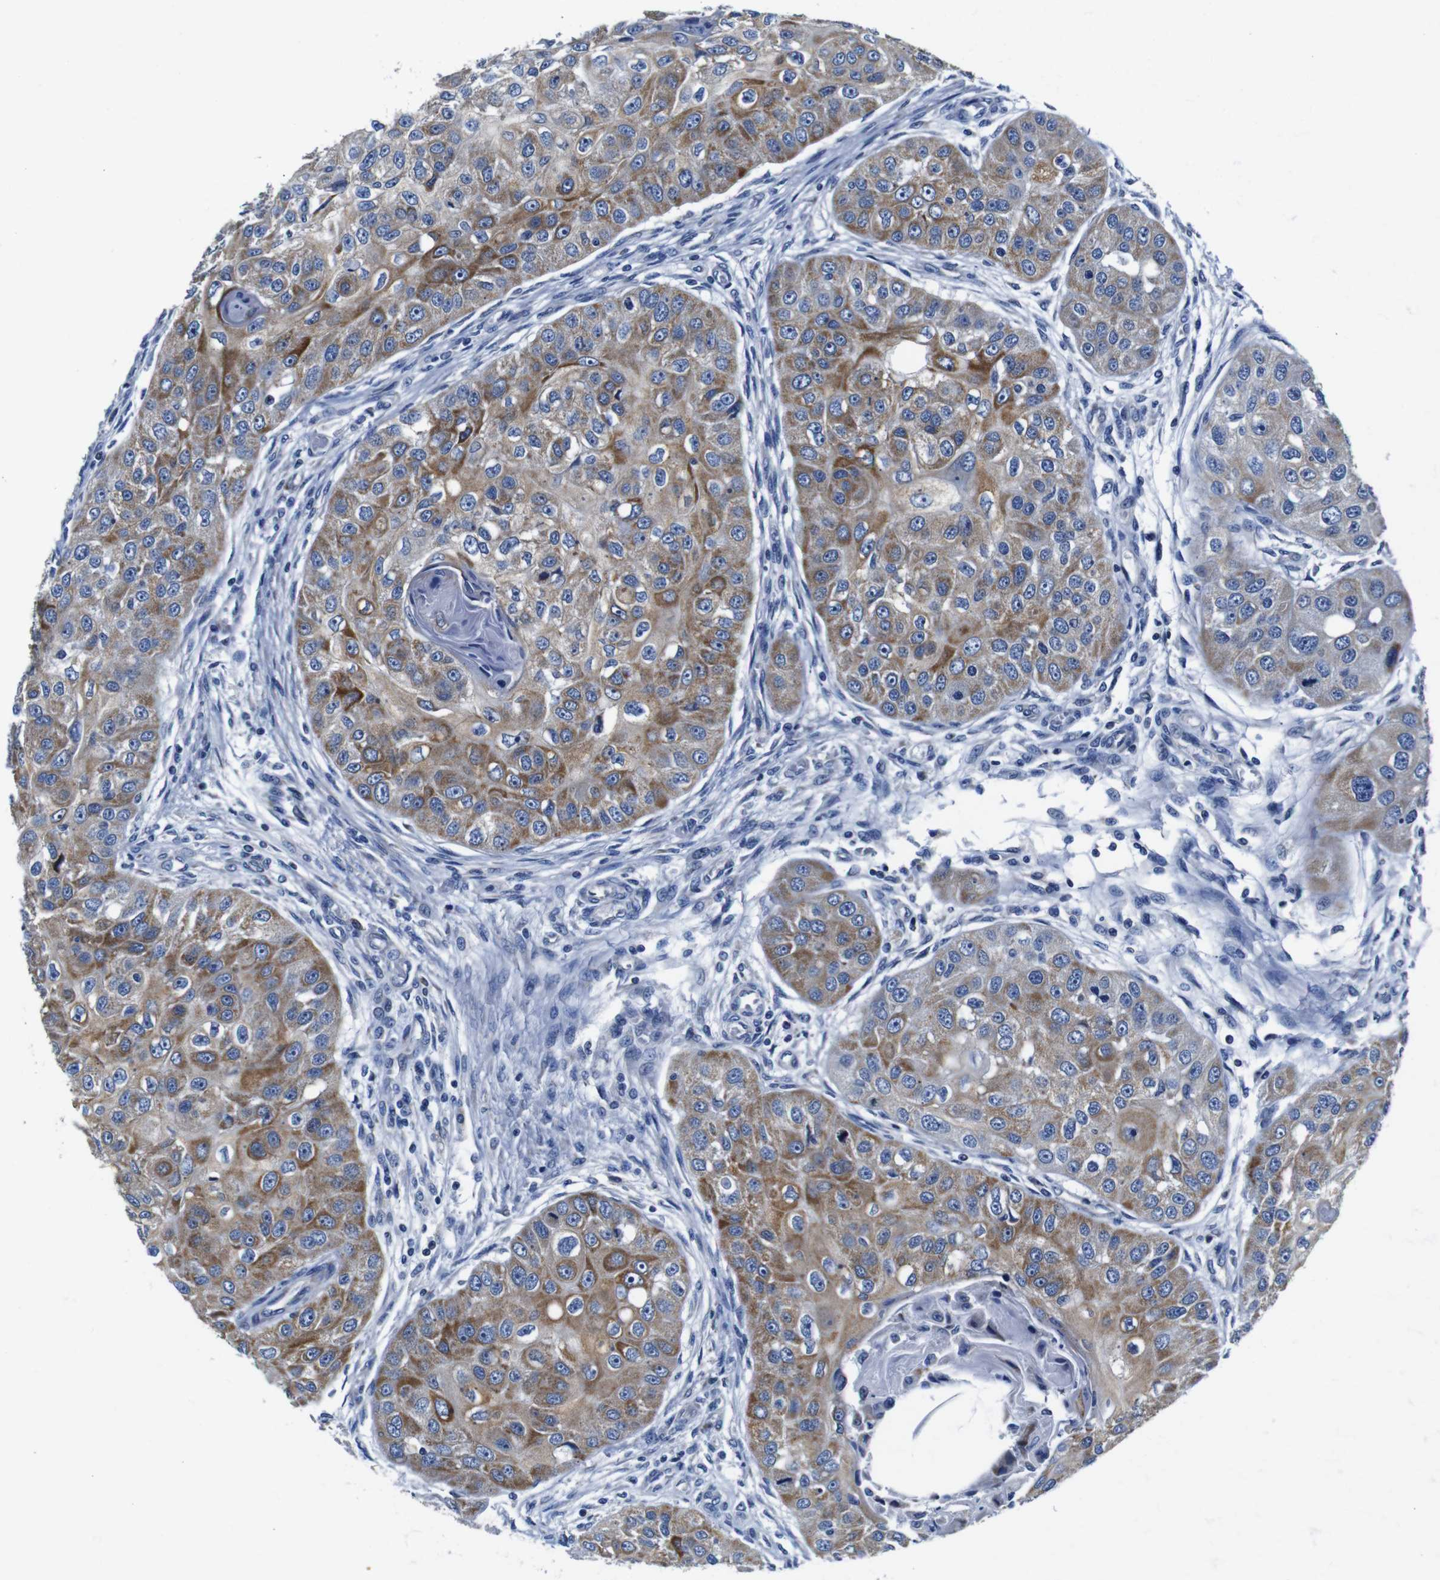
{"staining": {"intensity": "moderate", "quantity": ">75%", "location": "cytoplasmic/membranous"}, "tissue": "head and neck cancer", "cell_type": "Tumor cells", "image_type": "cancer", "snomed": [{"axis": "morphology", "description": "Normal tissue, NOS"}, {"axis": "morphology", "description": "Squamous cell carcinoma, NOS"}, {"axis": "topography", "description": "Skeletal muscle"}, {"axis": "topography", "description": "Head-Neck"}], "caption": "Immunohistochemistry (IHC) of human head and neck cancer displays medium levels of moderate cytoplasmic/membranous staining in approximately >75% of tumor cells.", "gene": "SNX19", "patient": {"sex": "male", "age": 51}}